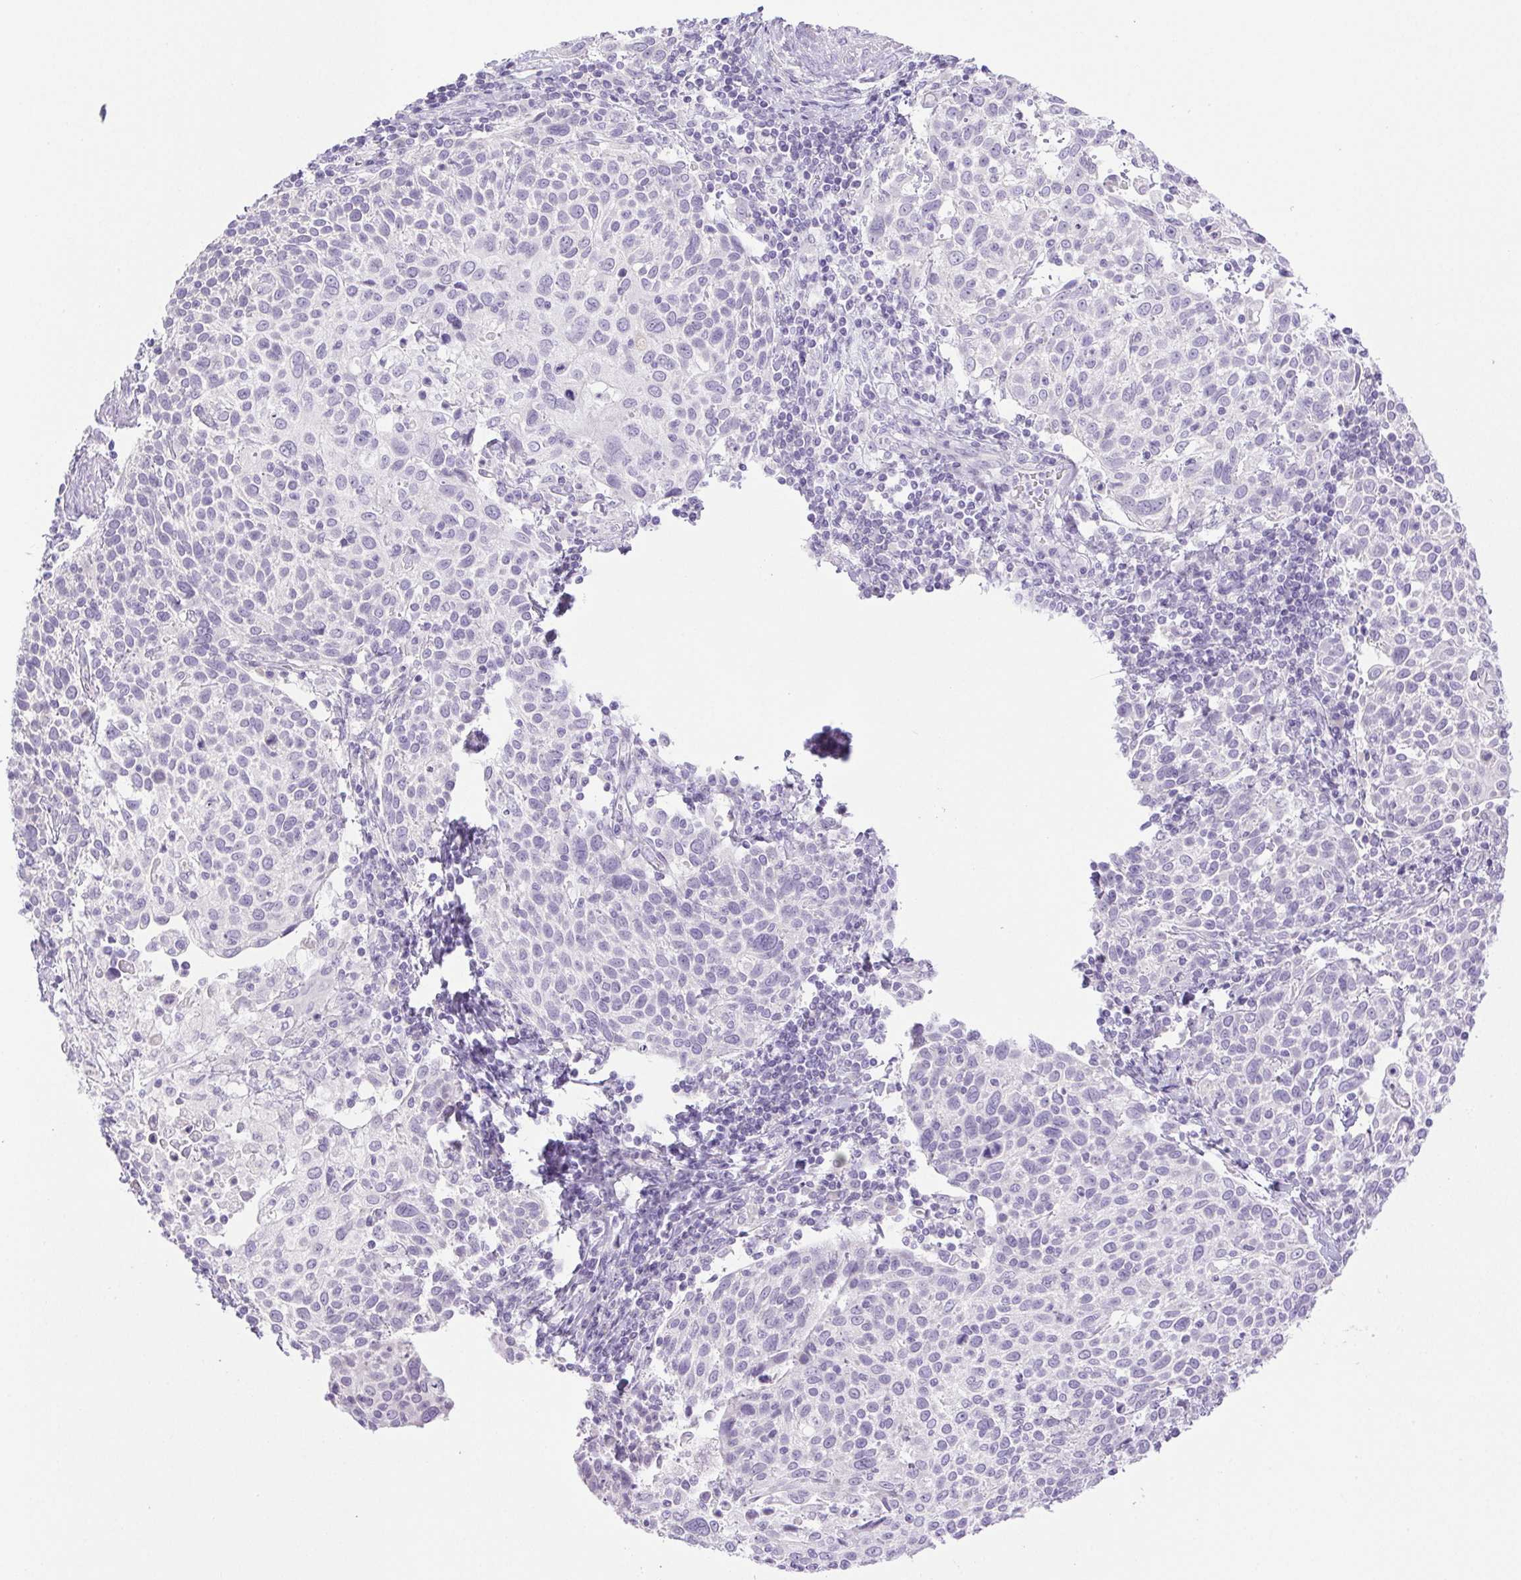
{"staining": {"intensity": "negative", "quantity": "none", "location": "none"}, "tissue": "cervical cancer", "cell_type": "Tumor cells", "image_type": "cancer", "snomed": [{"axis": "morphology", "description": "Squamous cell carcinoma, NOS"}, {"axis": "topography", "description": "Cervix"}], "caption": "A high-resolution histopathology image shows immunohistochemistry staining of cervical squamous cell carcinoma, which exhibits no significant expression in tumor cells. (Brightfield microscopy of DAB (3,3'-diaminobenzidine) IHC at high magnification).", "gene": "PAPPA2", "patient": {"sex": "female", "age": 61}}